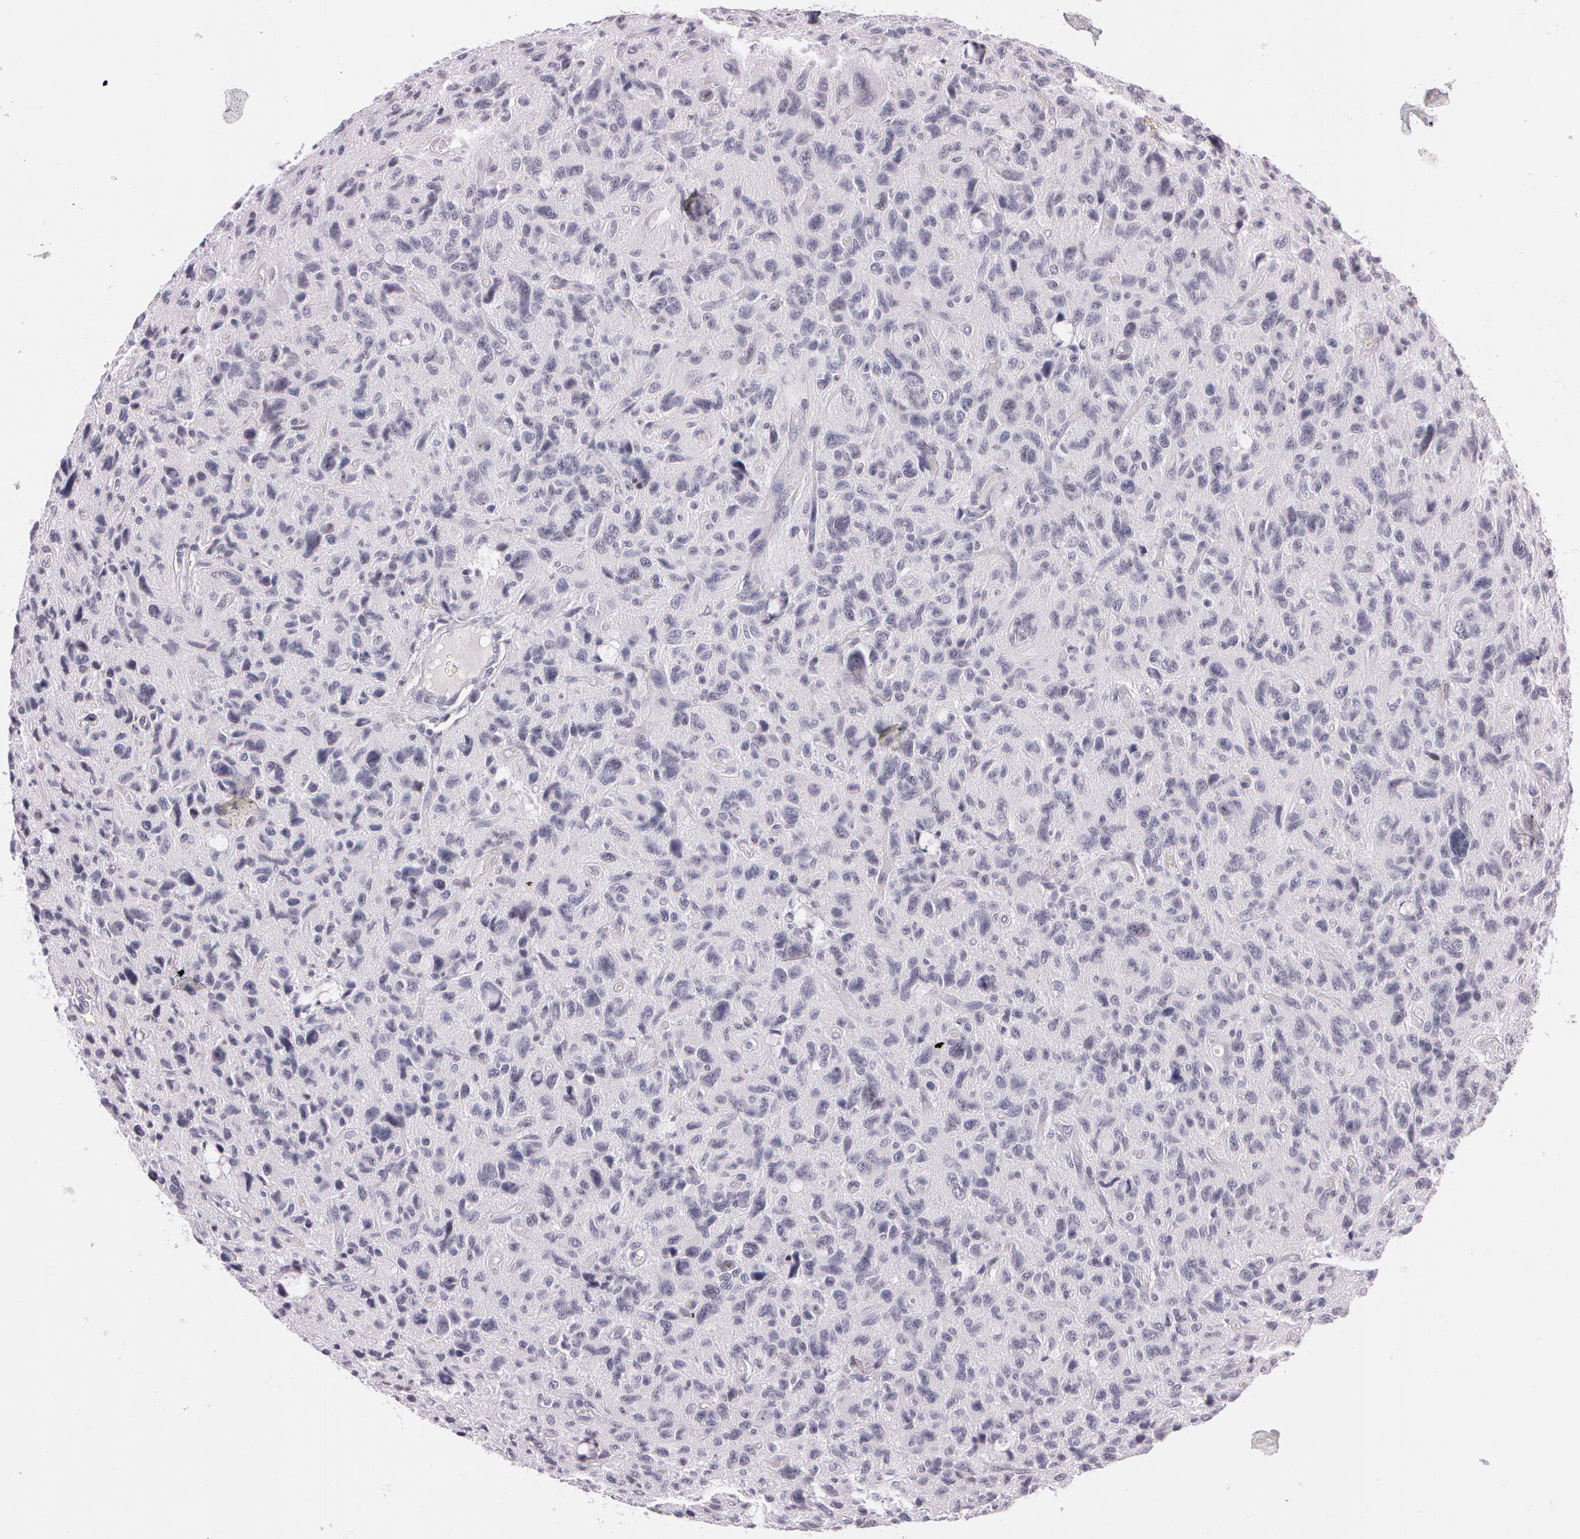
{"staining": {"intensity": "negative", "quantity": "none", "location": "none"}, "tissue": "glioma", "cell_type": "Tumor cells", "image_type": "cancer", "snomed": [{"axis": "morphology", "description": "Glioma, malignant, High grade"}, {"axis": "topography", "description": "Brain"}], "caption": "A histopathology image of glioma stained for a protein reveals no brown staining in tumor cells.", "gene": "FBL", "patient": {"sex": "female", "age": 60}}